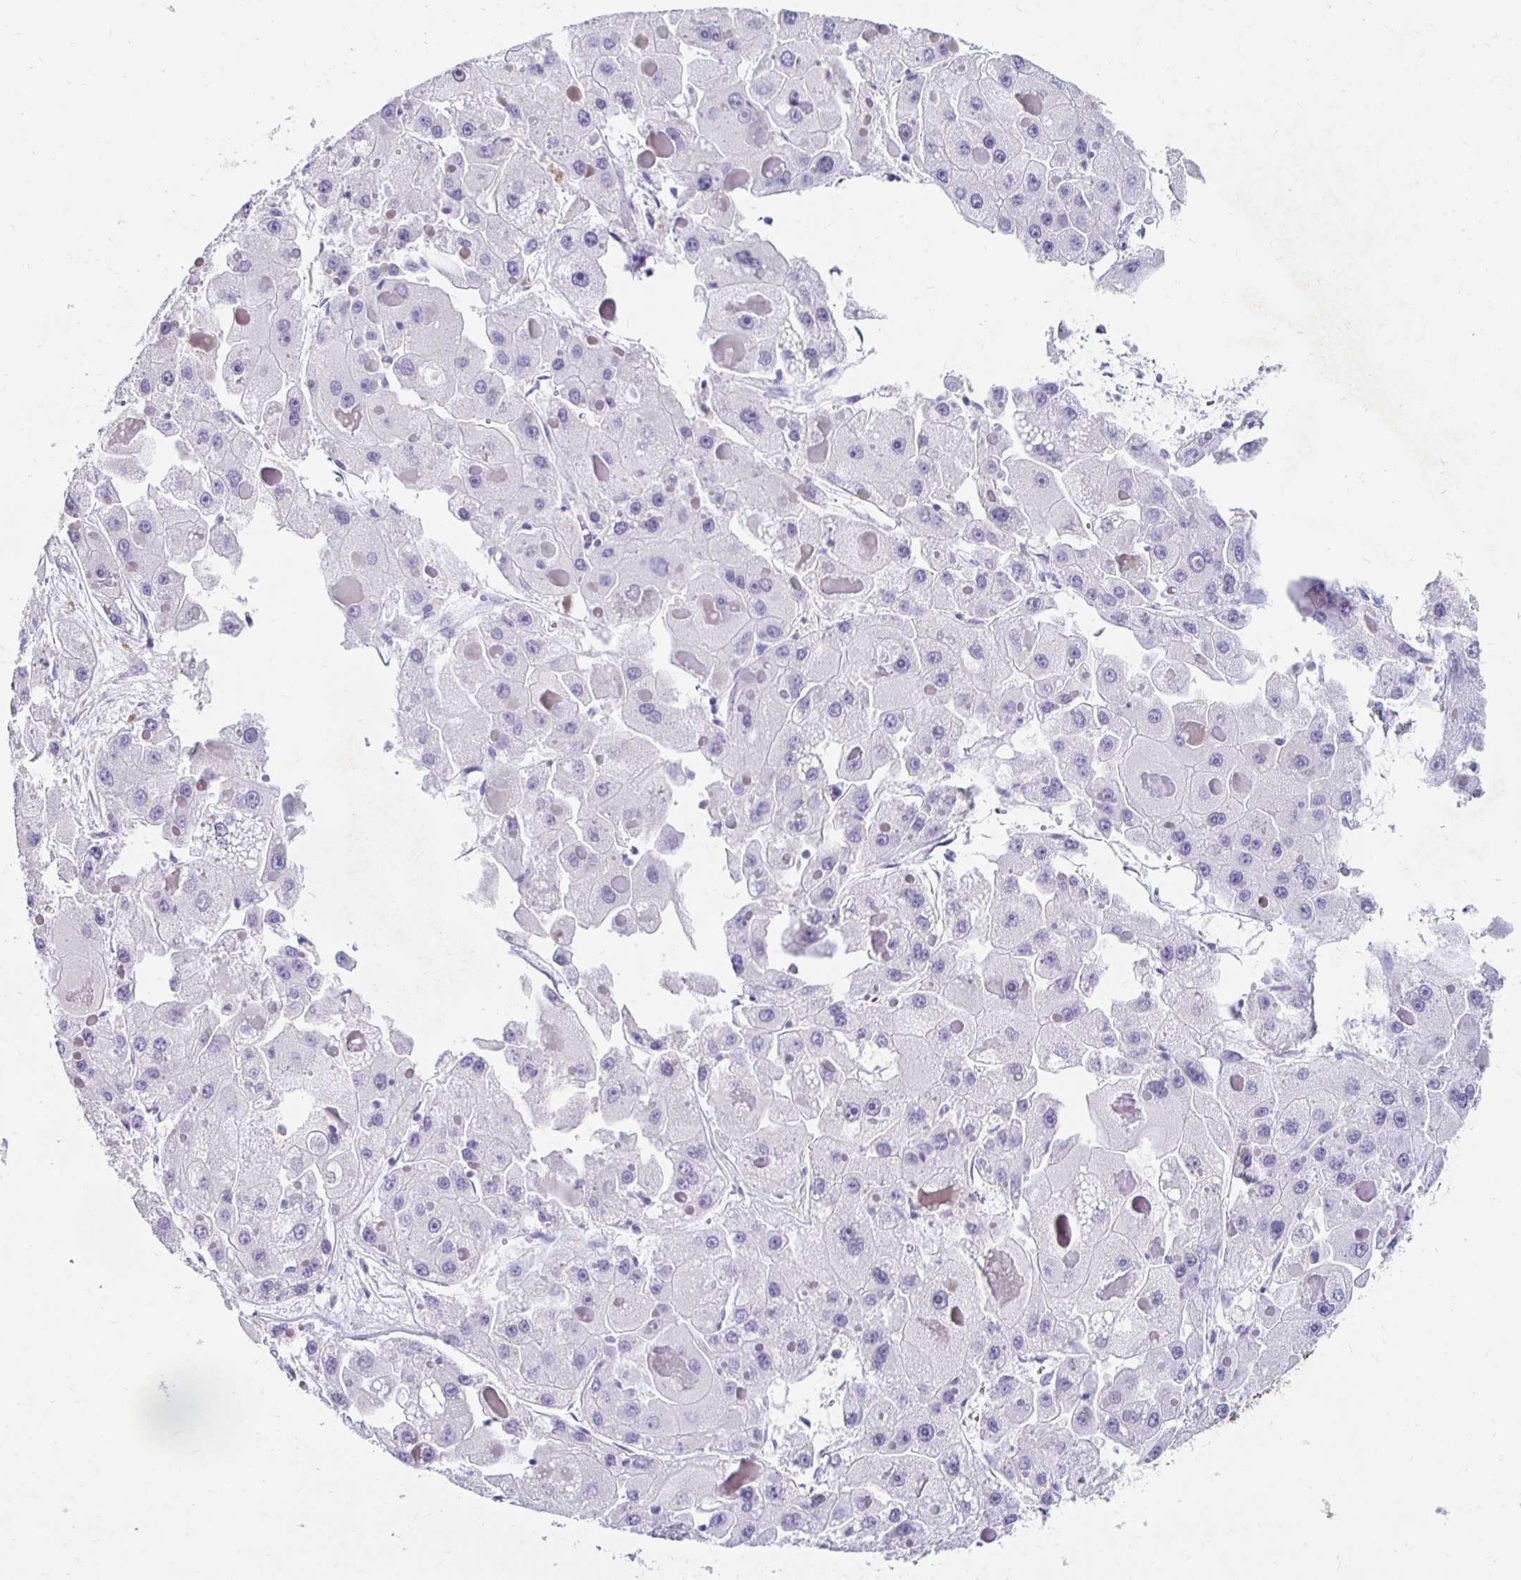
{"staining": {"intensity": "negative", "quantity": "none", "location": "none"}, "tissue": "liver cancer", "cell_type": "Tumor cells", "image_type": "cancer", "snomed": [{"axis": "morphology", "description": "Carcinoma, Hepatocellular, NOS"}, {"axis": "topography", "description": "Liver"}], "caption": "This is an immunohistochemistry (IHC) histopathology image of human liver cancer (hepatocellular carcinoma). There is no staining in tumor cells.", "gene": "KCNQ2", "patient": {"sex": "female", "age": 73}}